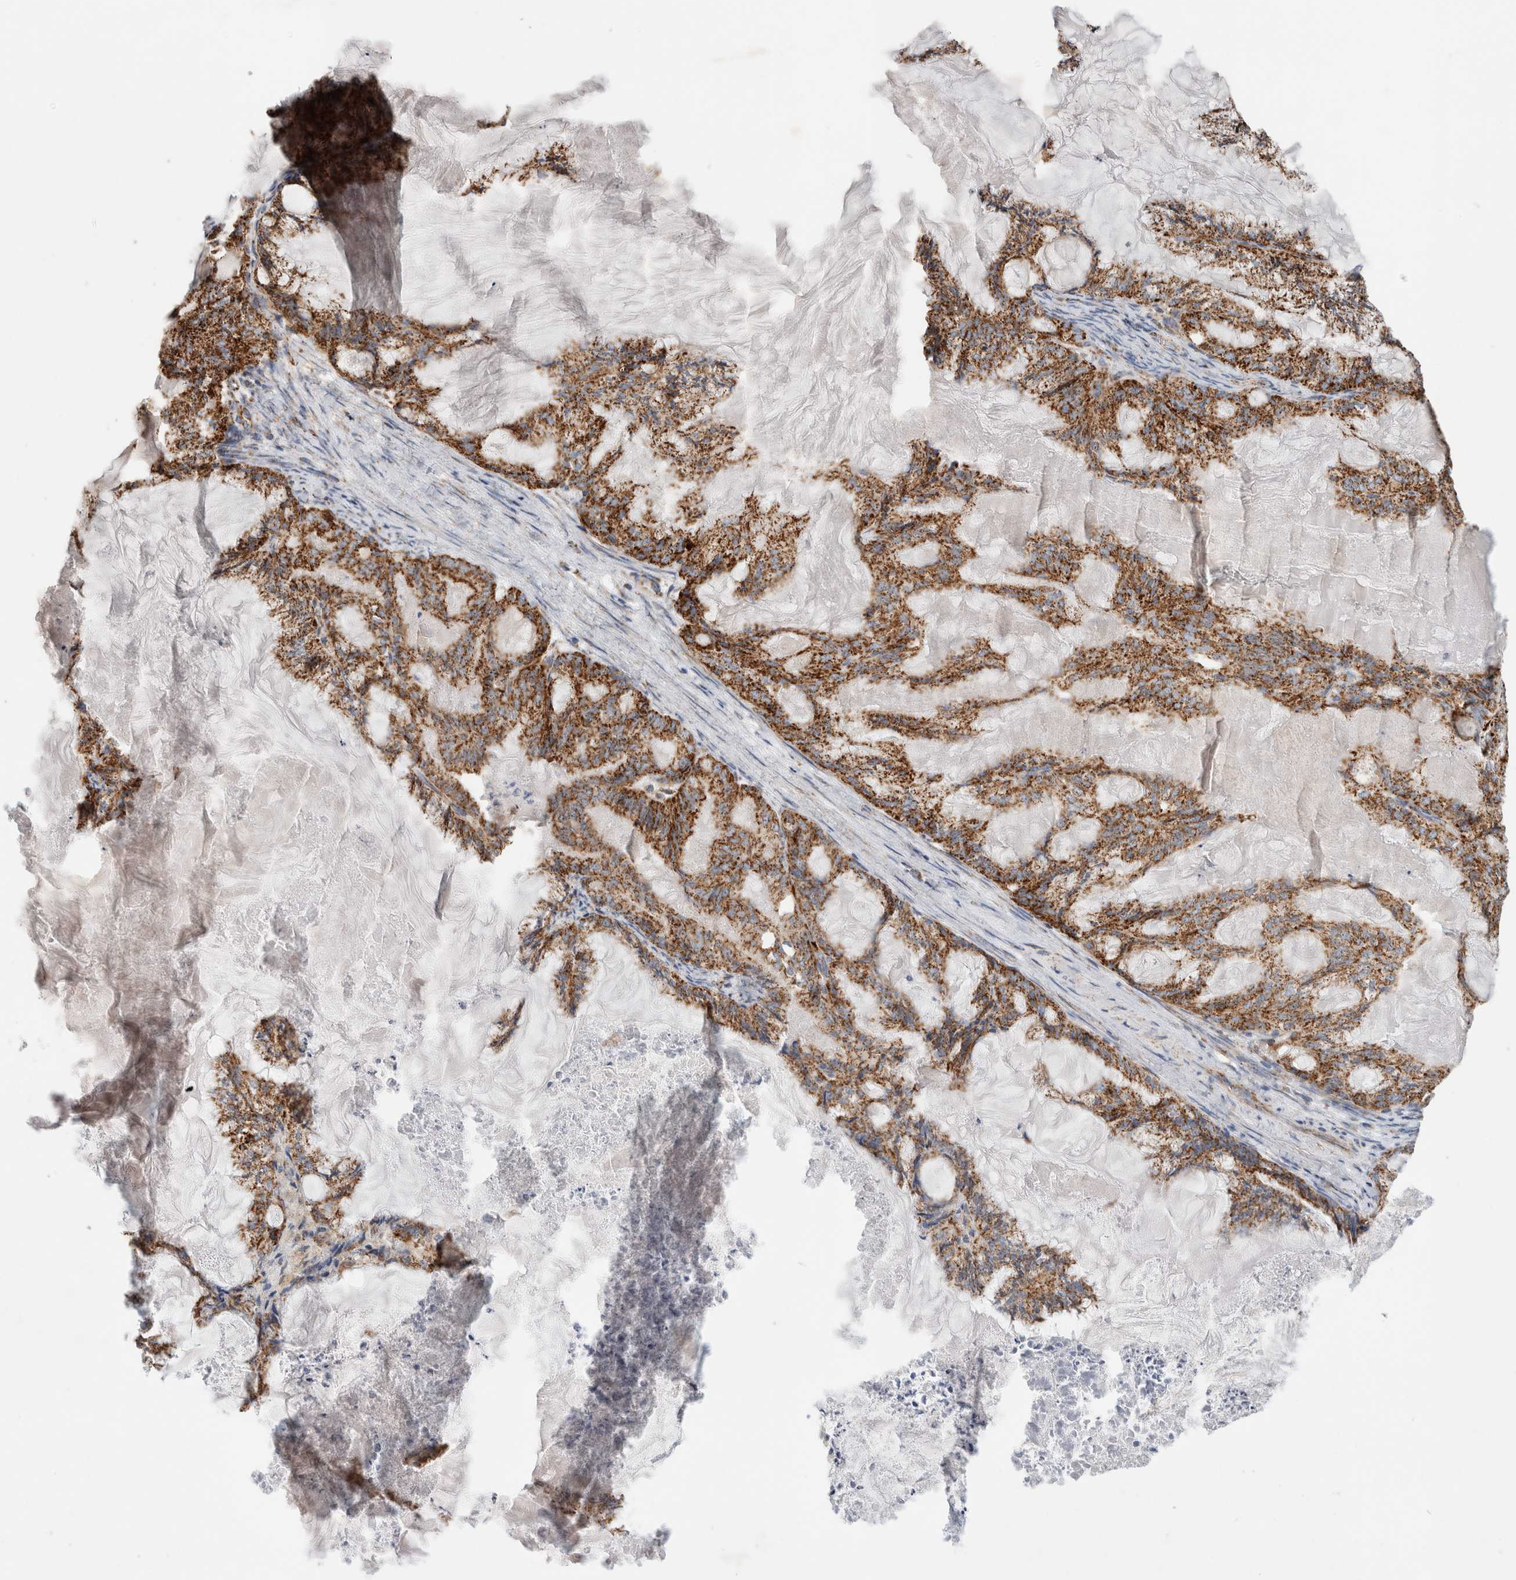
{"staining": {"intensity": "moderate", "quantity": "25%-75%", "location": "cytoplasmic/membranous"}, "tissue": "endometrial cancer", "cell_type": "Tumor cells", "image_type": "cancer", "snomed": [{"axis": "morphology", "description": "Adenocarcinoma, NOS"}, {"axis": "topography", "description": "Endometrium"}], "caption": "Adenocarcinoma (endometrial) was stained to show a protein in brown. There is medium levels of moderate cytoplasmic/membranous staining in approximately 25%-75% of tumor cells. (DAB (3,3'-diaminobenzidine) IHC, brown staining for protein, blue staining for nuclei).", "gene": "IARS2", "patient": {"sex": "female", "age": 86}}